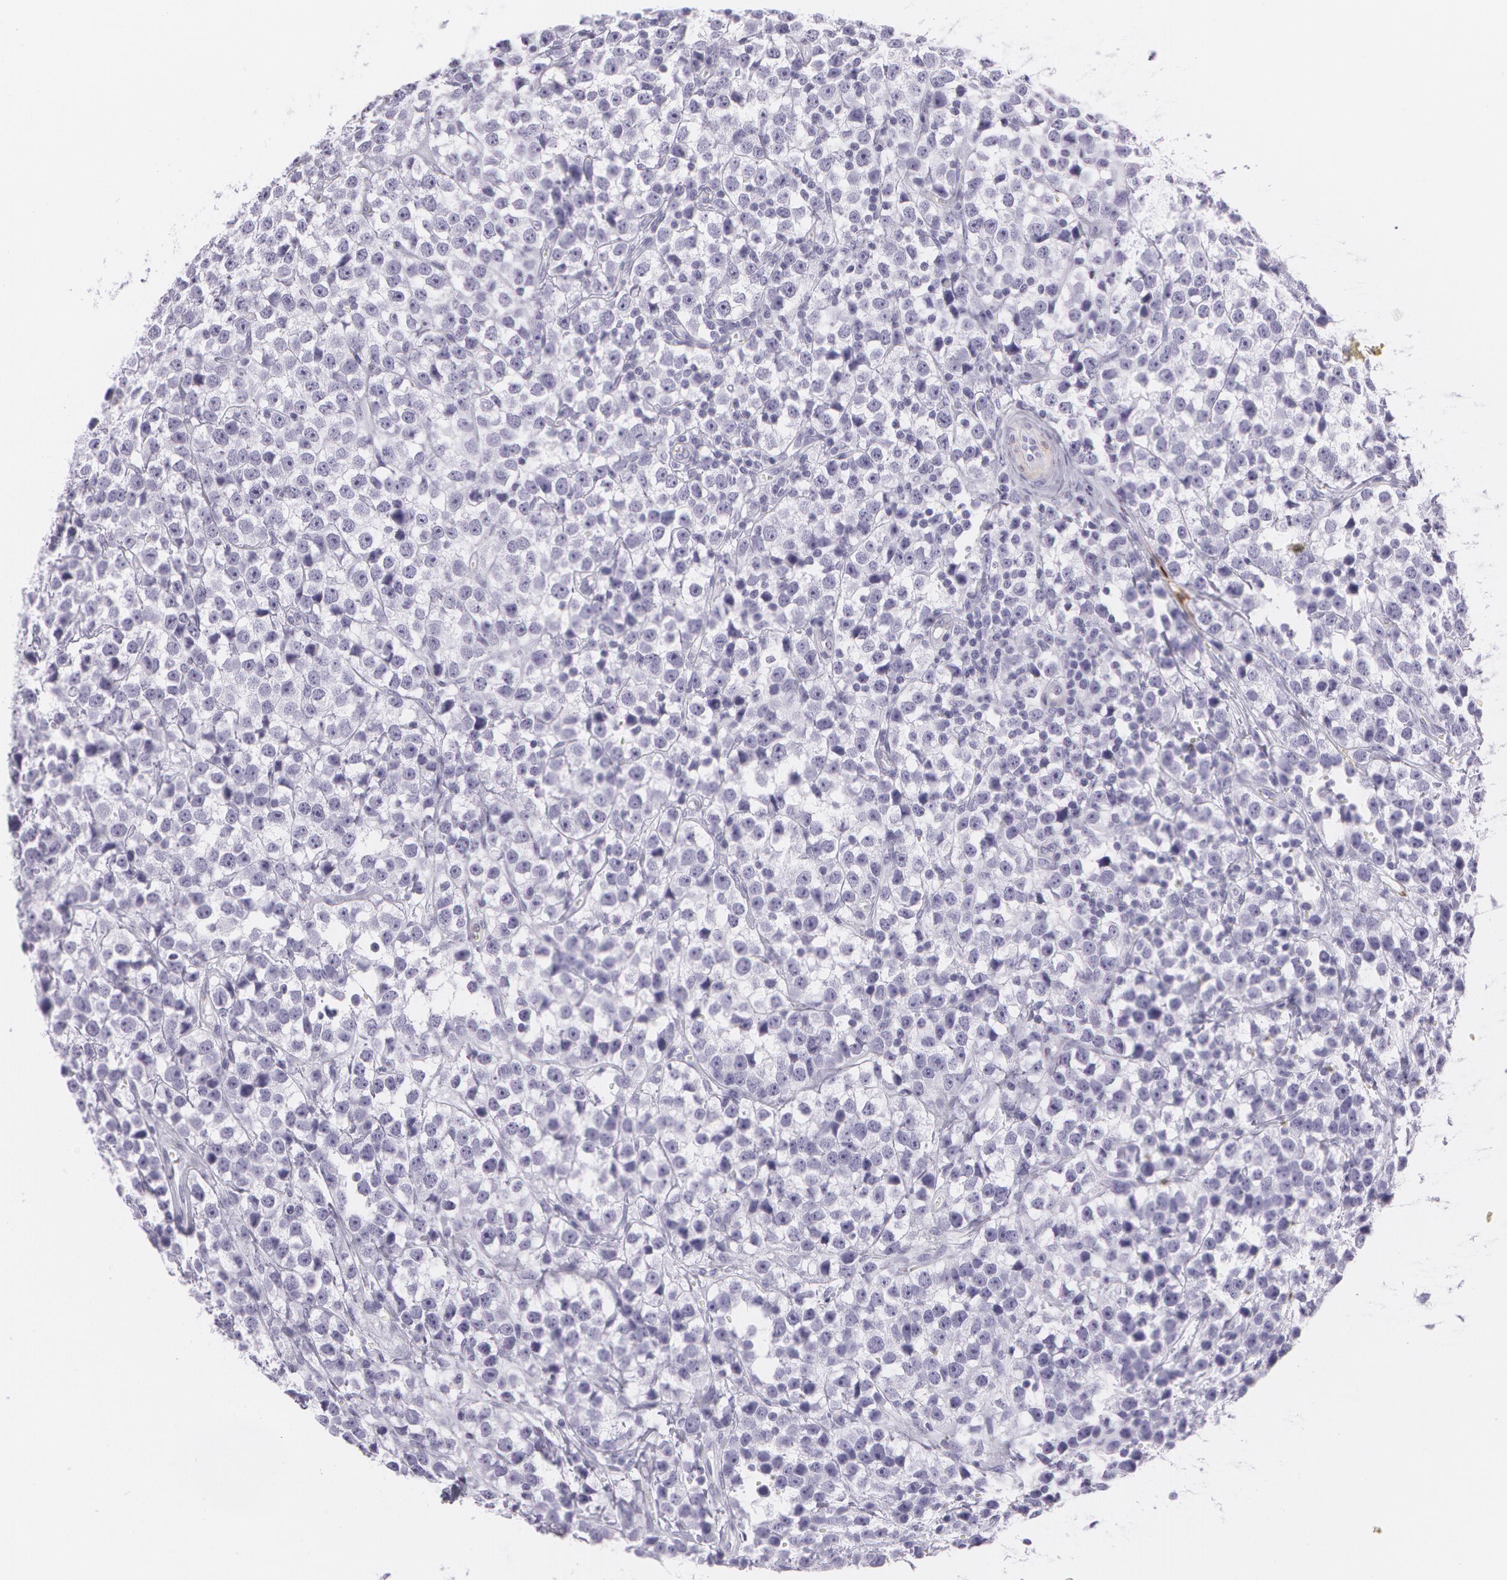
{"staining": {"intensity": "negative", "quantity": "none", "location": "none"}, "tissue": "testis cancer", "cell_type": "Tumor cells", "image_type": "cancer", "snomed": [{"axis": "morphology", "description": "Seminoma, NOS"}, {"axis": "topography", "description": "Testis"}], "caption": "DAB (3,3'-diaminobenzidine) immunohistochemical staining of testis cancer (seminoma) displays no significant expression in tumor cells. Brightfield microscopy of immunohistochemistry stained with DAB (3,3'-diaminobenzidine) (brown) and hematoxylin (blue), captured at high magnification.", "gene": "SNCG", "patient": {"sex": "male", "age": 25}}